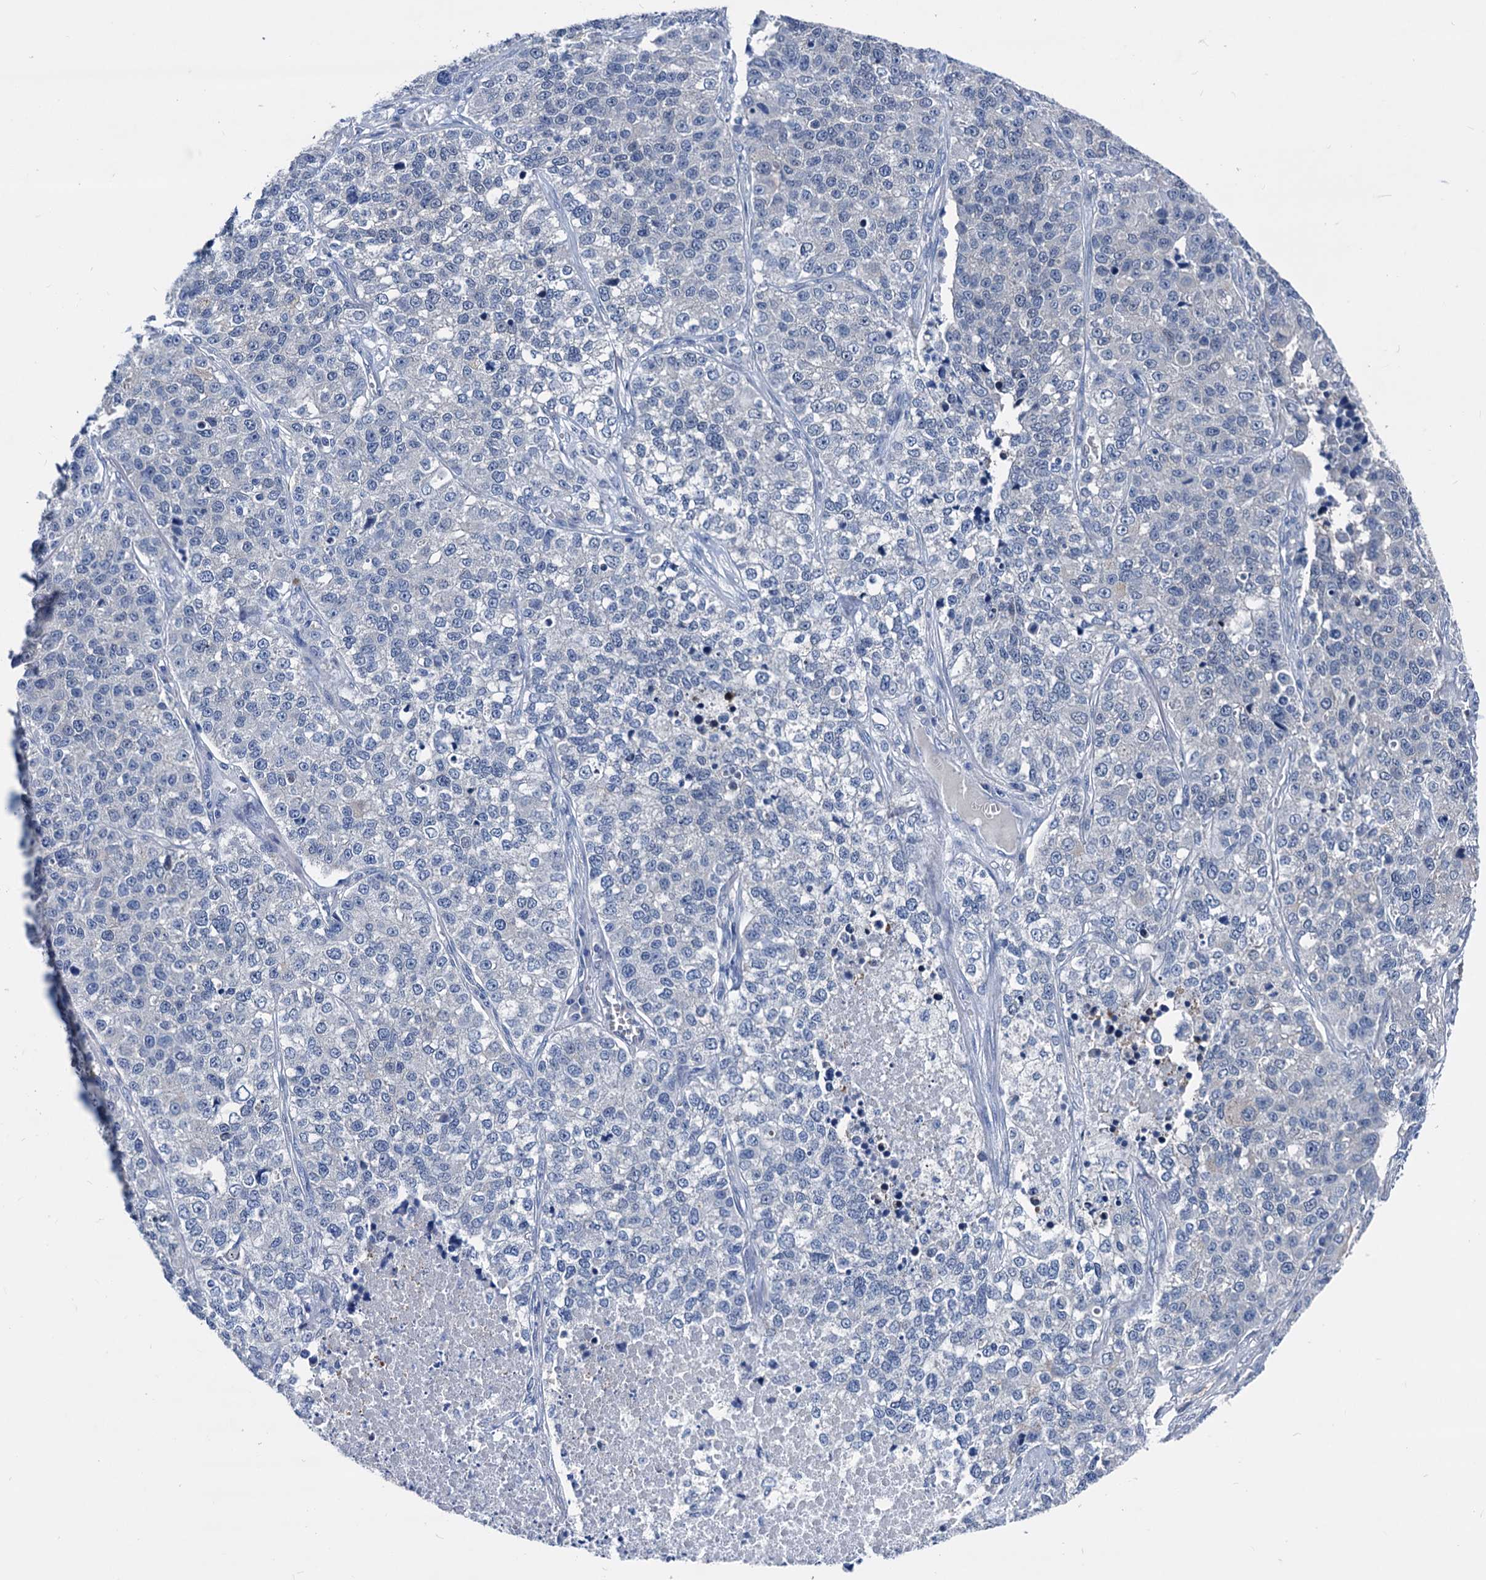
{"staining": {"intensity": "negative", "quantity": "none", "location": "none"}, "tissue": "lung cancer", "cell_type": "Tumor cells", "image_type": "cancer", "snomed": [{"axis": "morphology", "description": "Adenocarcinoma, NOS"}, {"axis": "topography", "description": "Lung"}], "caption": "An image of lung cancer (adenocarcinoma) stained for a protein exhibits no brown staining in tumor cells.", "gene": "GLO1", "patient": {"sex": "male", "age": 49}}